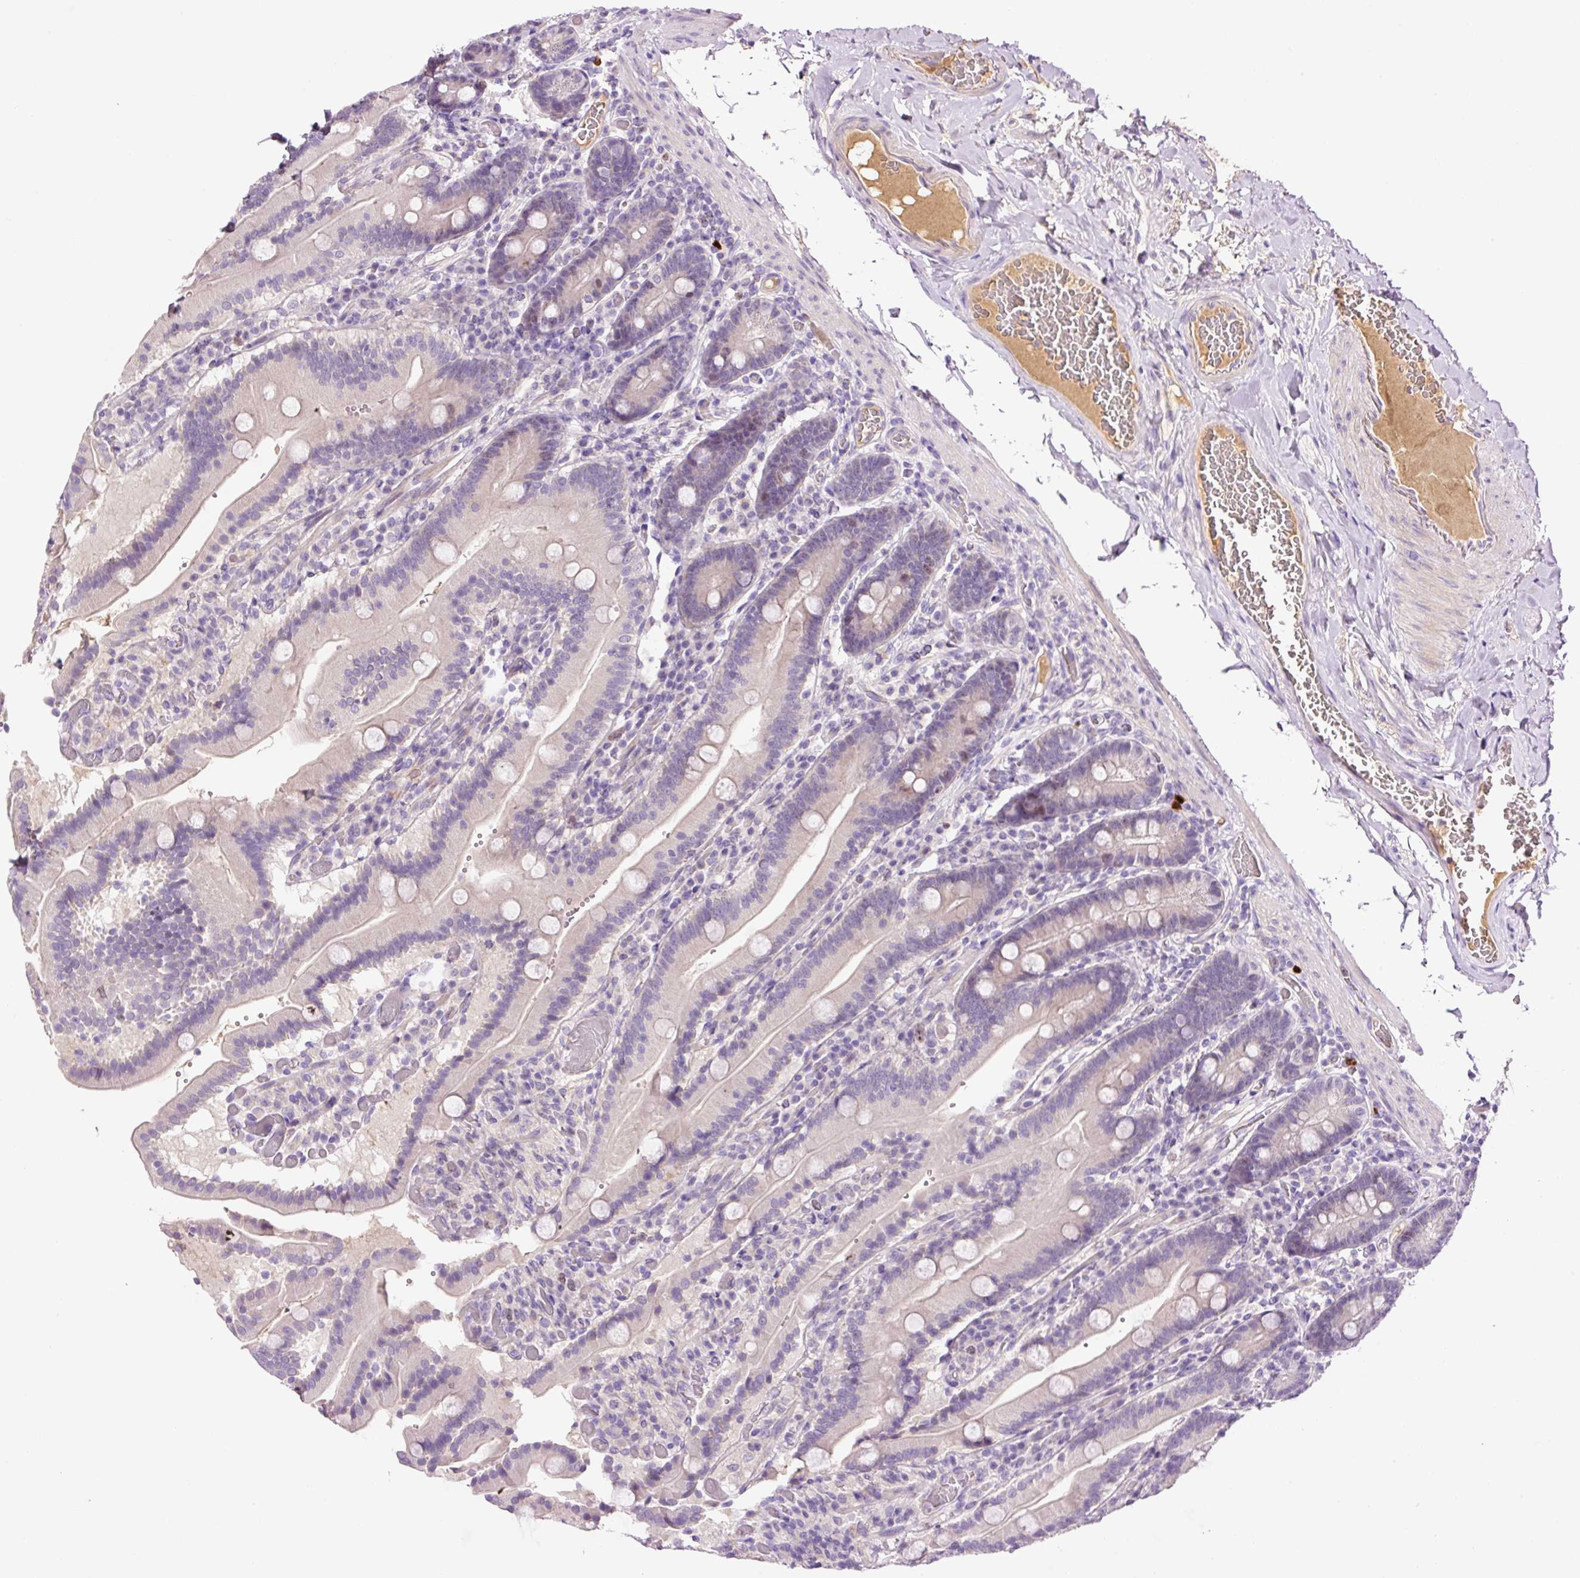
{"staining": {"intensity": "weak", "quantity": "<25%", "location": "nuclear"}, "tissue": "duodenum", "cell_type": "Glandular cells", "image_type": "normal", "snomed": [{"axis": "morphology", "description": "Normal tissue, NOS"}, {"axis": "topography", "description": "Duodenum"}], "caption": "Immunohistochemistry of normal human duodenum reveals no positivity in glandular cells.", "gene": "DPPA4", "patient": {"sex": "female", "age": 62}}